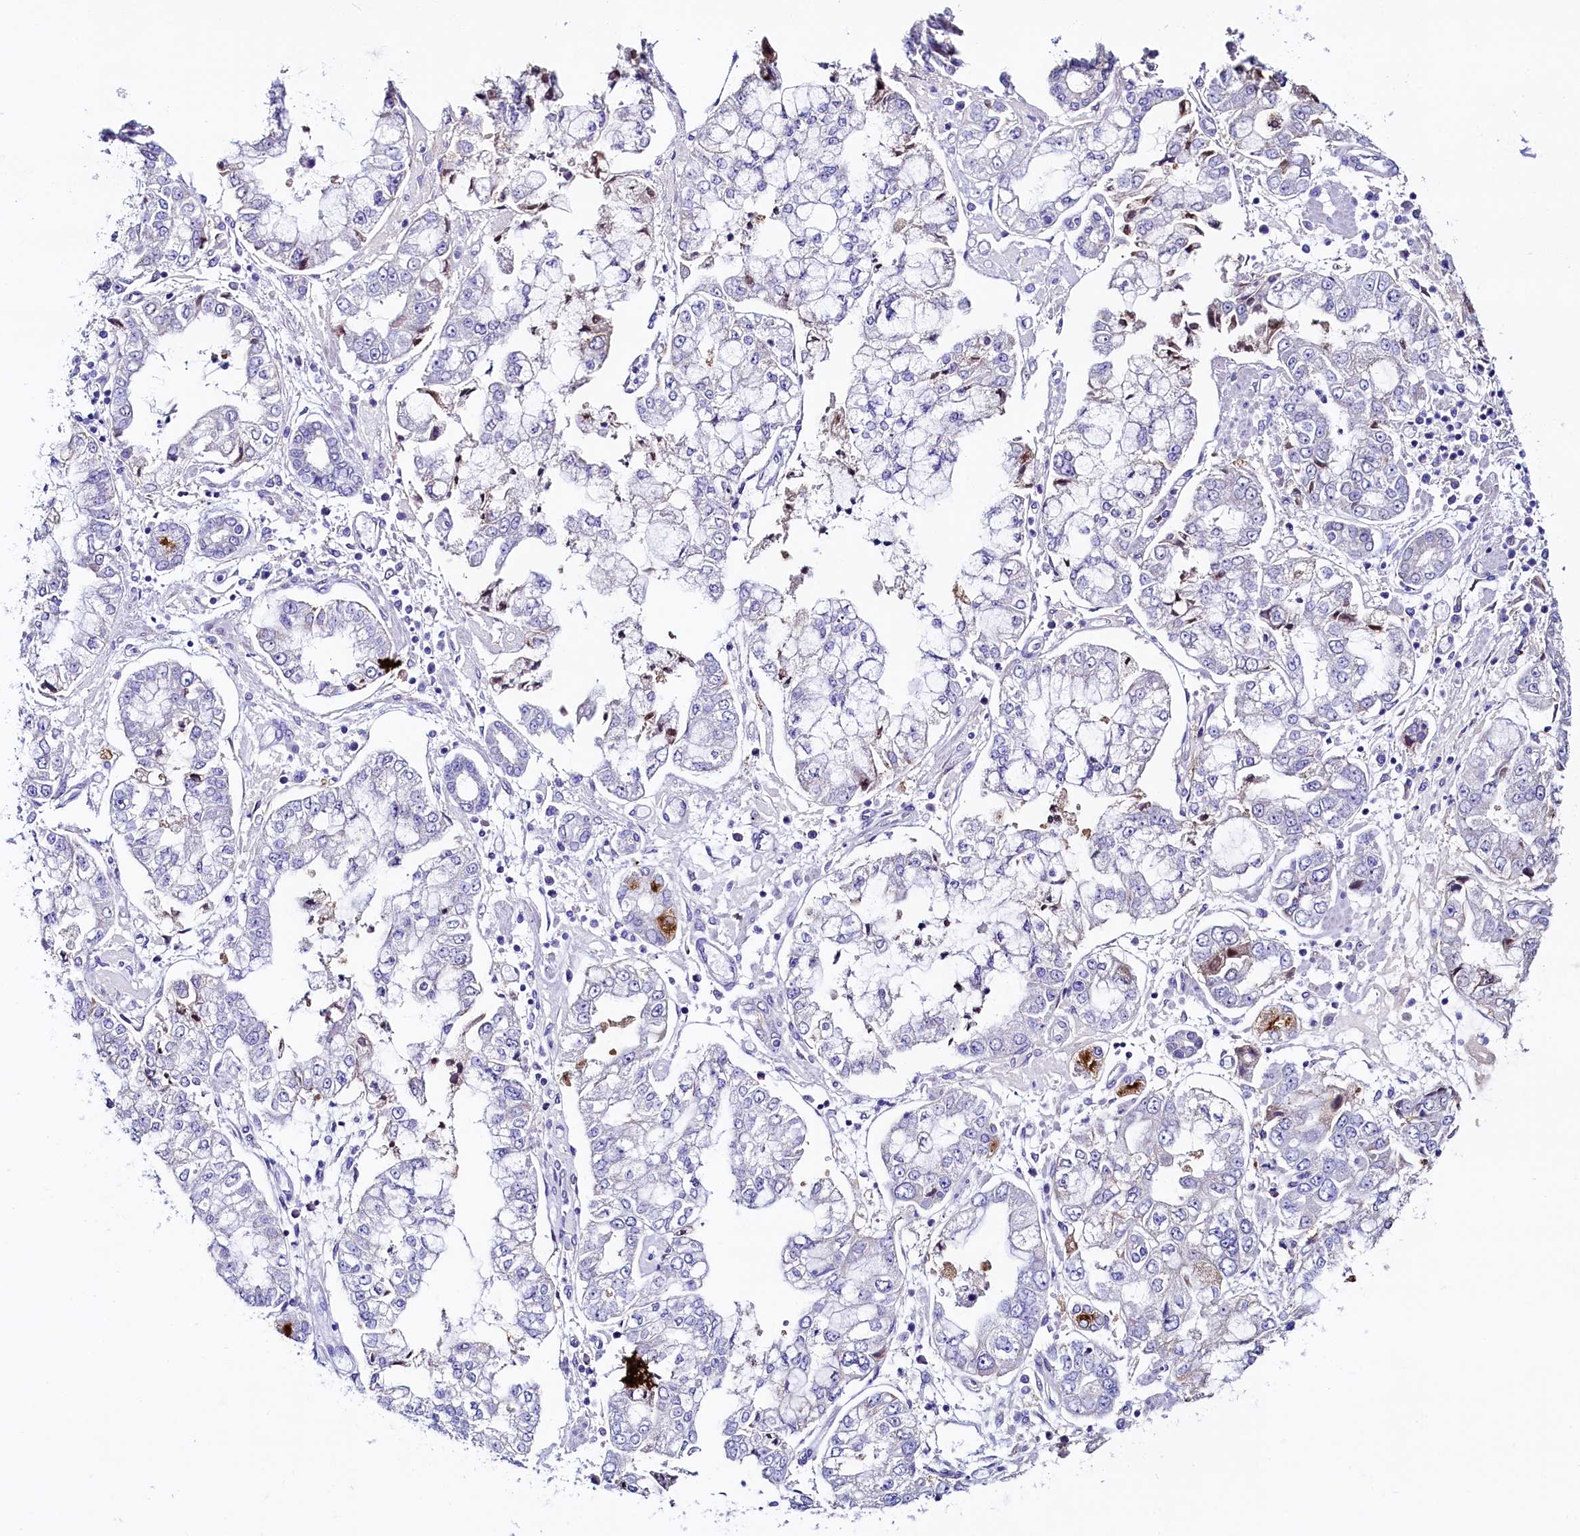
{"staining": {"intensity": "negative", "quantity": "none", "location": "none"}, "tissue": "stomach cancer", "cell_type": "Tumor cells", "image_type": "cancer", "snomed": [{"axis": "morphology", "description": "Adenocarcinoma, NOS"}, {"axis": "topography", "description": "Stomach"}], "caption": "The micrograph demonstrates no significant positivity in tumor cells of stomach adenocarcinoma.", "gene": "FLYWCH2", "patient": {"sex": "male", "age": 76}}